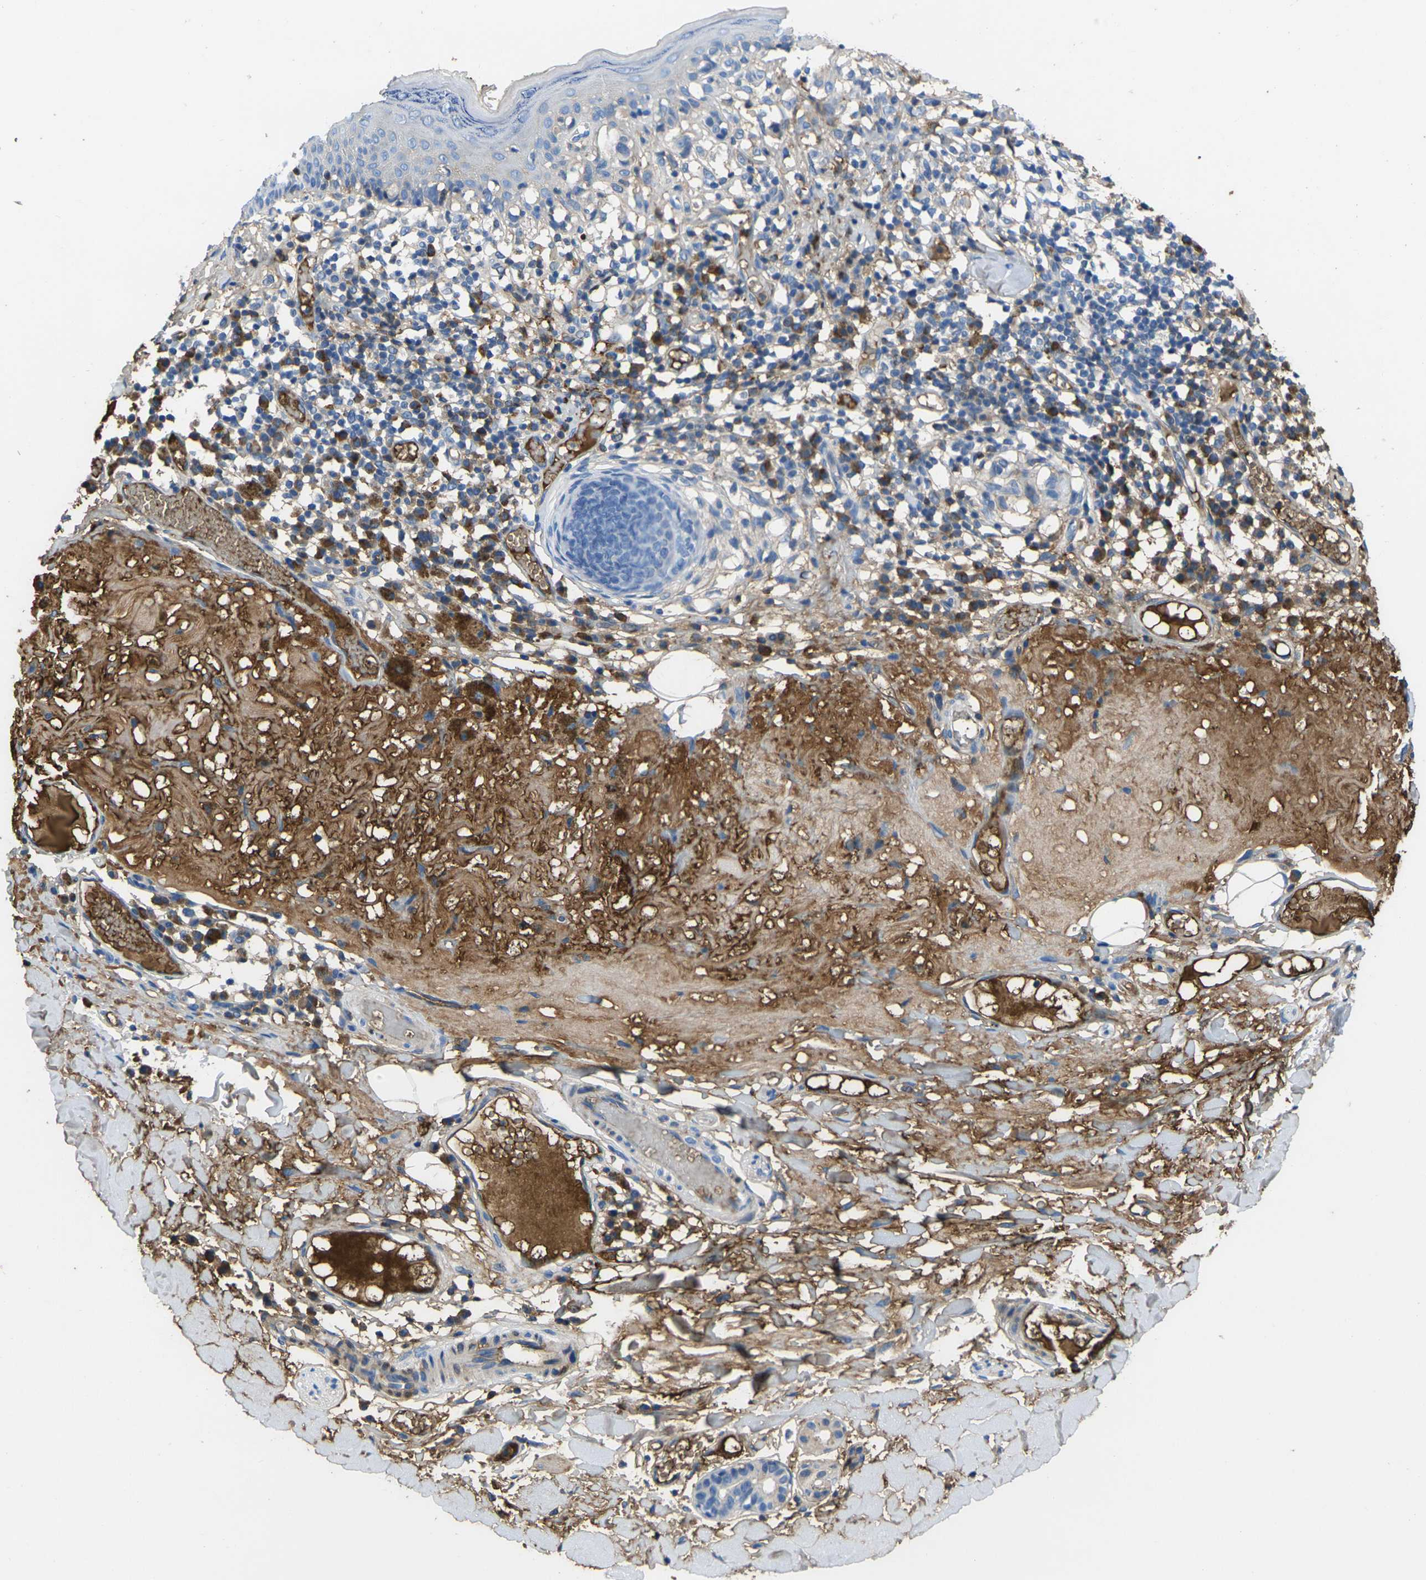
{"staining": {"intensity": "negative", "quantity": "none", "location": "none"}, "tissue": "melanoma", "cell_type": "Tumor cells", "image_type": "cancer", "snomed": [{"axis": "morphology", "description": "Malignant melanoma in situ"}, {"axis": "morphology", "description": "Malignant melanoma, NOS"}, {"axis": "topography", "description": "Skin"}], "caption": "Immunohistochemistry (IHC) of melanoma reveals no staining in tumor cells. (DAB immunohistochemistry, high magnification).", "gene": "GREM2", "patient": {"sex": "female", "age": 88}}